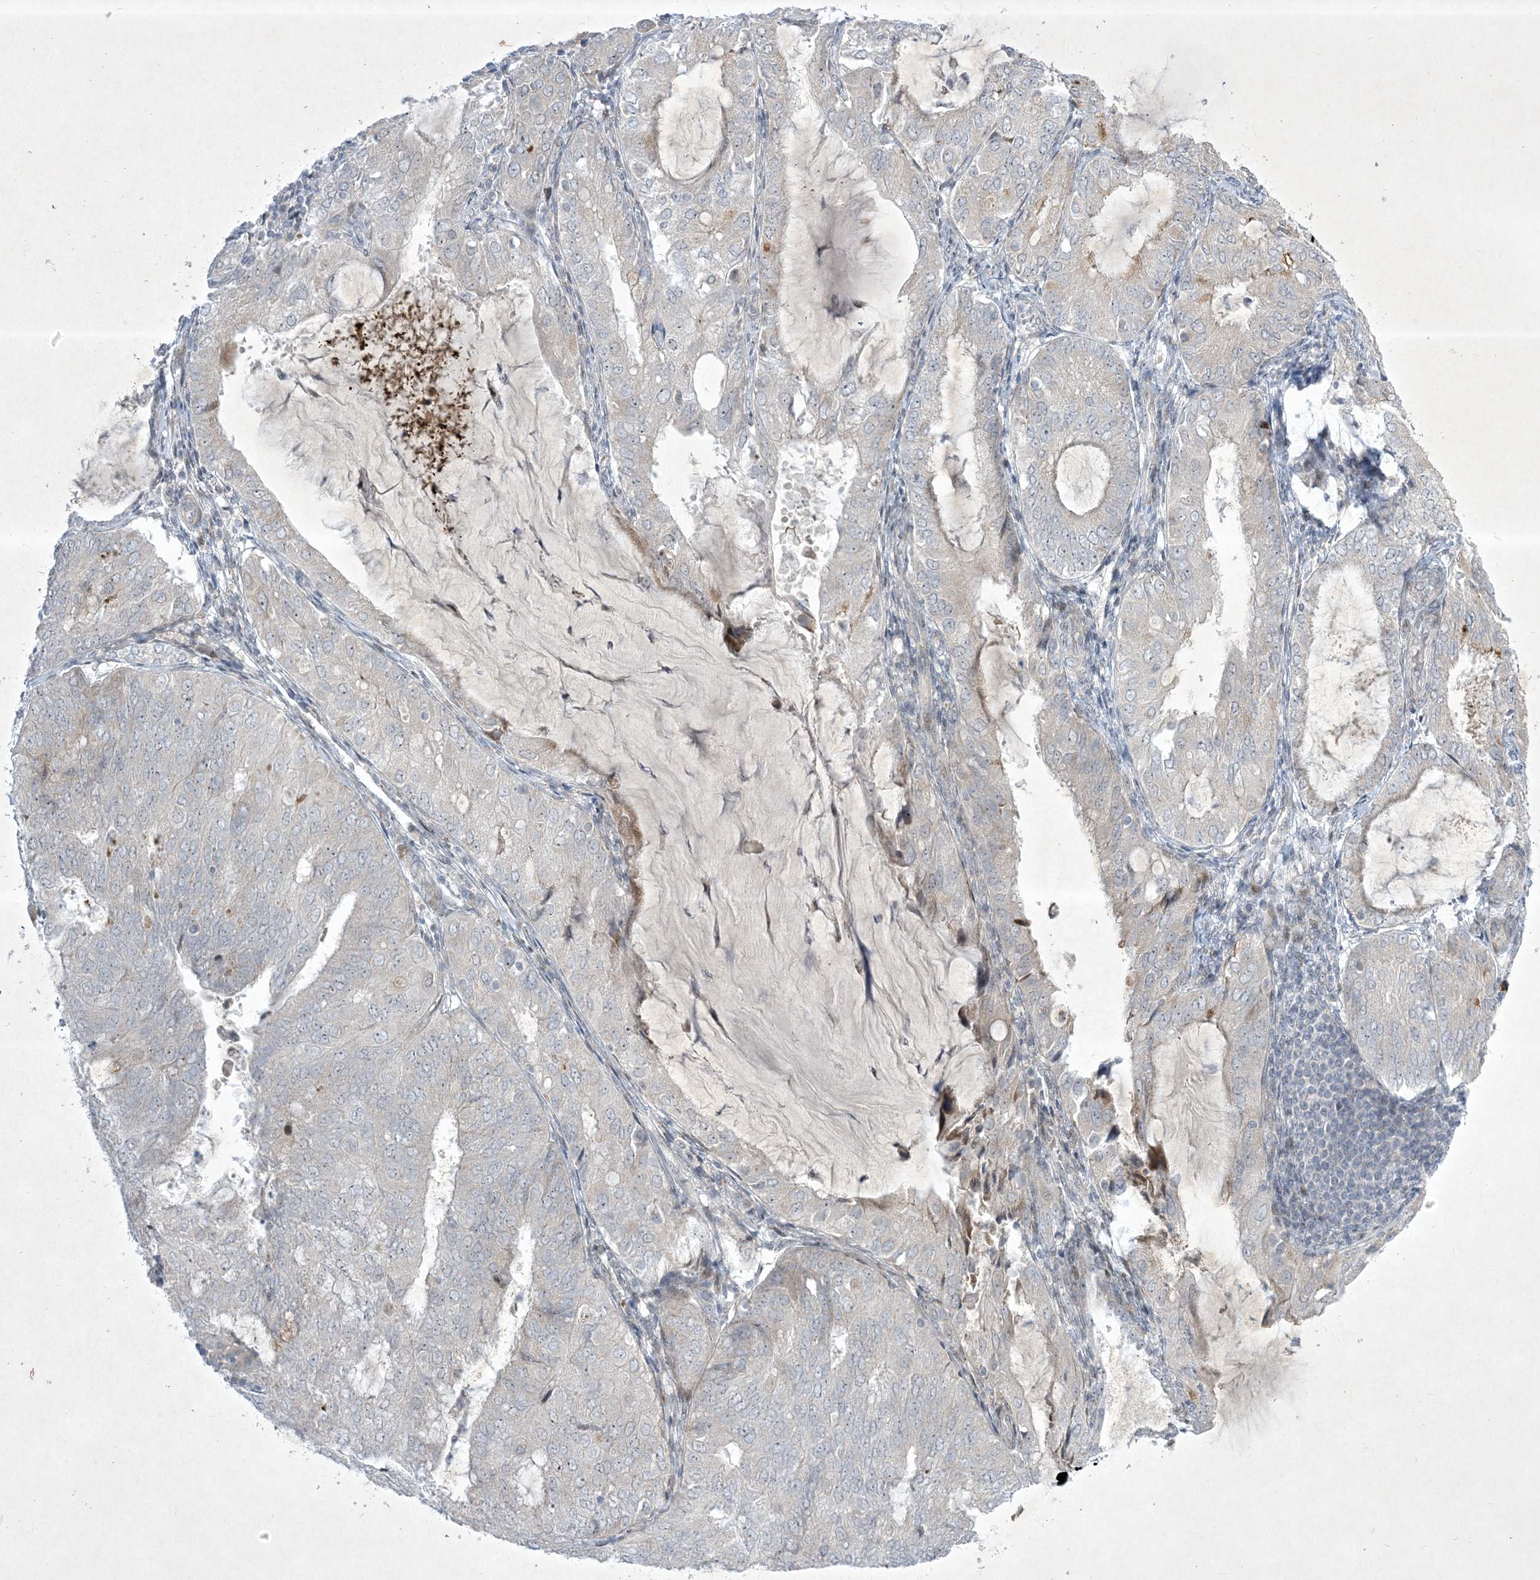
{"staining": {"intensity": "negative", "quantity": "none", "location": "none"}, "tissue": "endometrial cancer", "cell_type": "Tumor cells", "image_type": "cancer", "snomed": [{"axis": "morphology", "description": "Adenocarcinoma, NOS"}, {"axis": "topography", "description": "Endometrium"}], "caption": "Tumor cells are negative for brown protein staining in endometrial cancer (adenocarcinoma).", "gene": "SOGA3", "patient": {"sex": "female", "age": 81}}